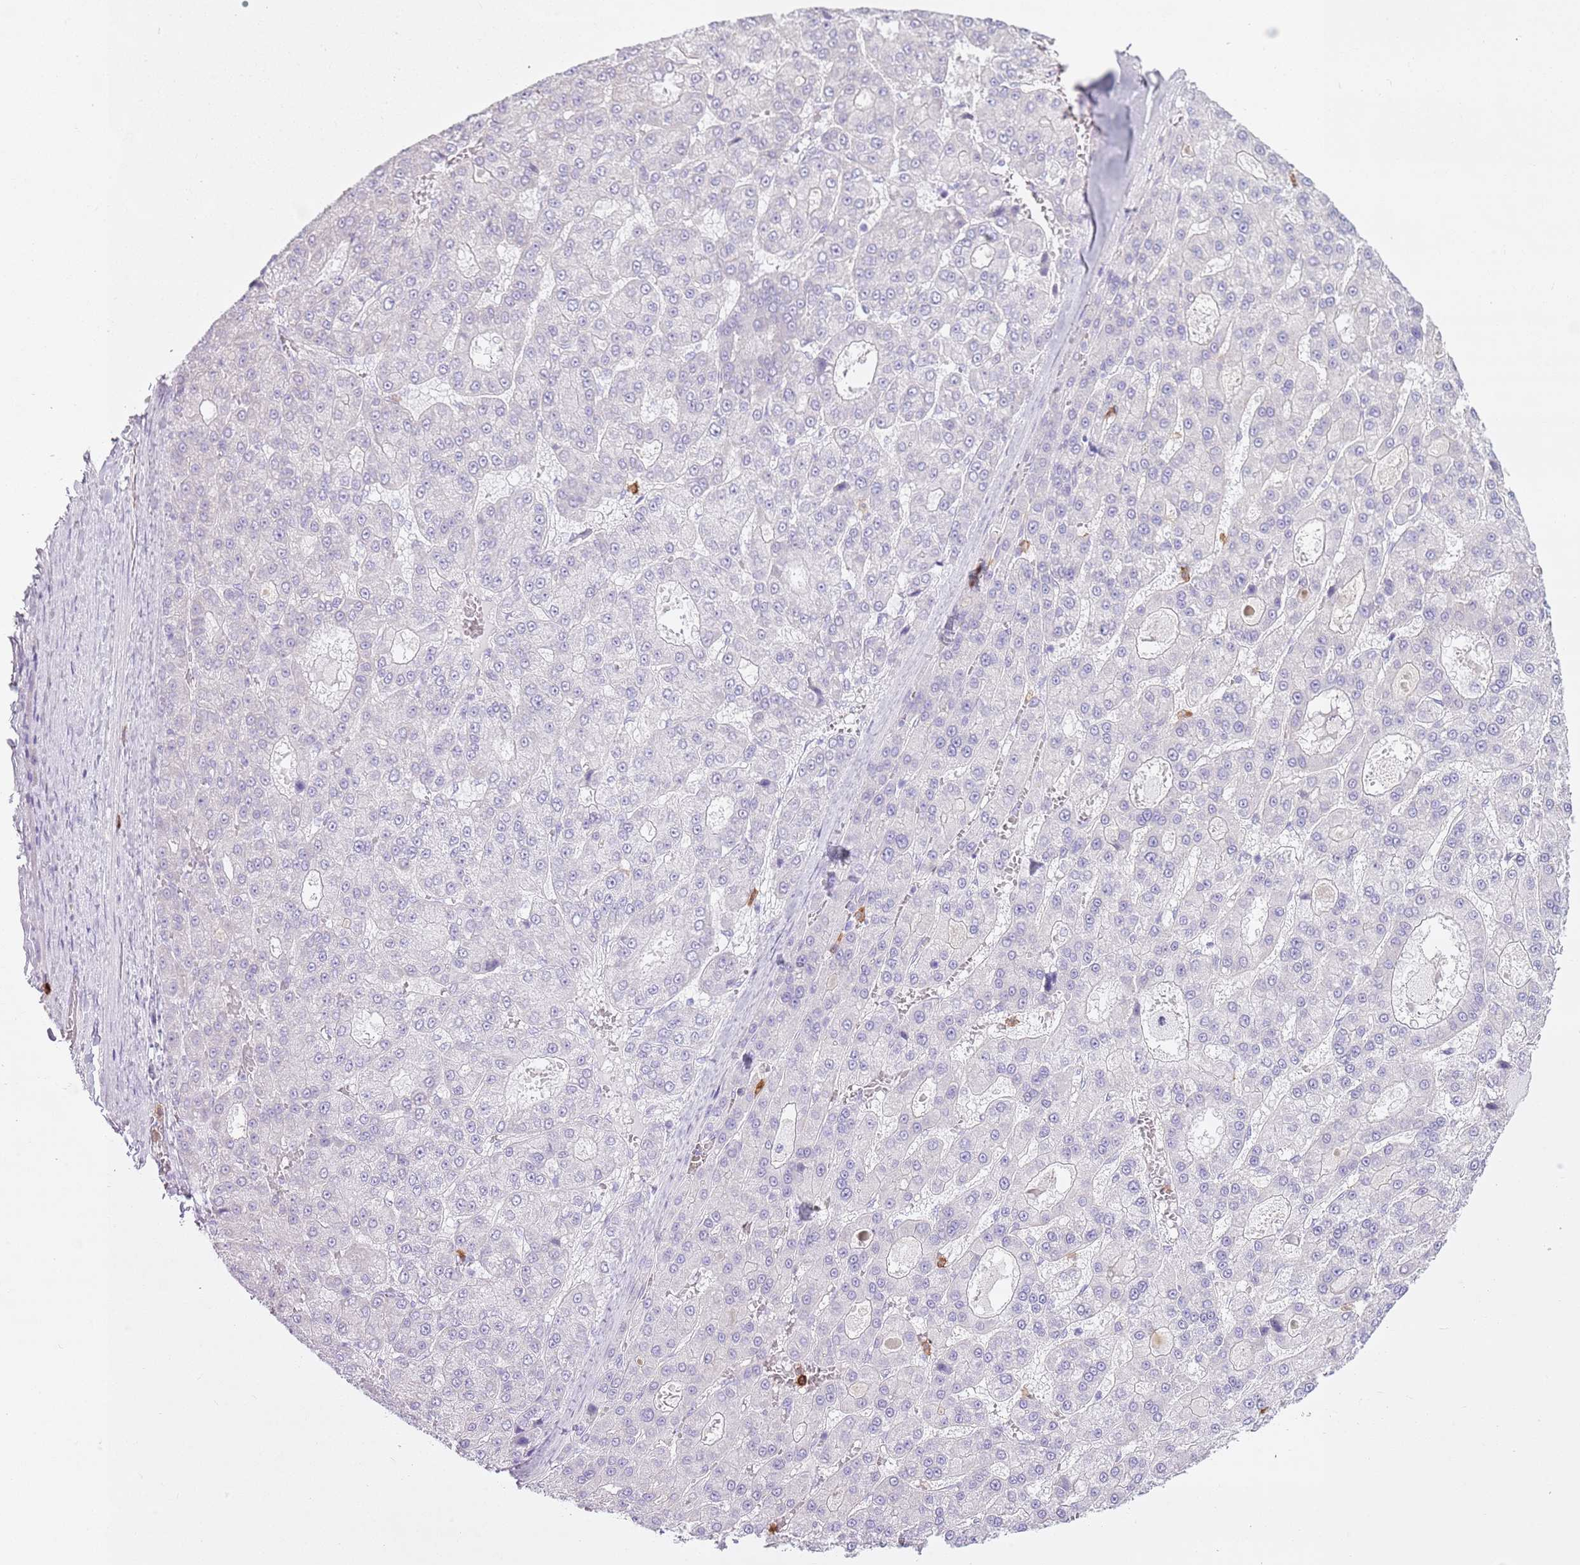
{"staining": {"intensity": "negative", "quantity": "none", "location": "none"}, "tissue": "liver cancer", "cell_type": "Tumor cells", "image_type": "cancer", "snomed": [{"axis": "morphology", "description": "Carcinoma, Hepatocellular, NOS"}, {"axis": "topography", "description": "Liver"}], "caption": "This is an immunohistochemistry (IHC) image of liver cancer (hepatocellular carcinoma). There is no positivity in tumor cells.", "gene": "CD177", "patient": {"sex": "male", "age": 70}}